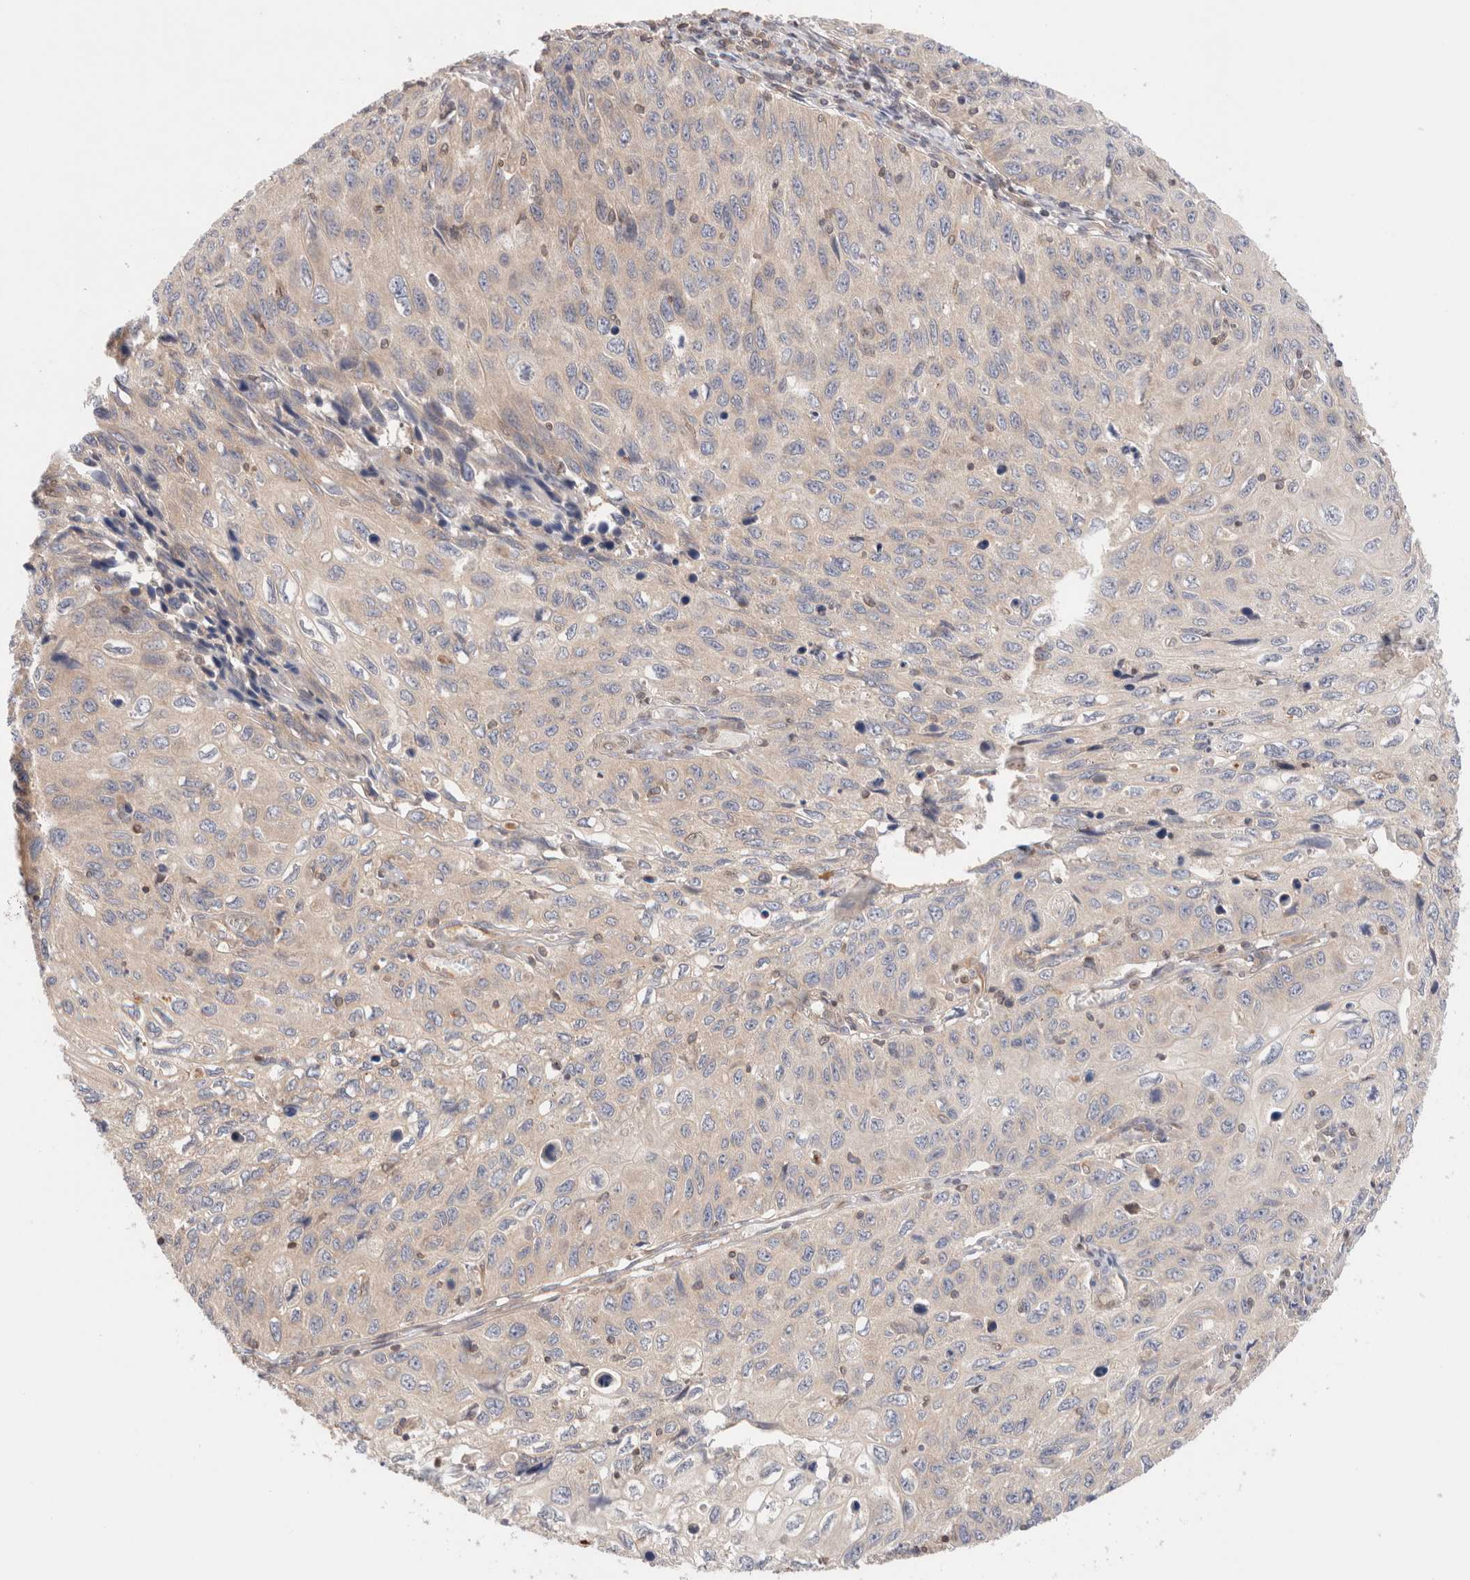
{"staining": {"intensity": "weak", "quantity": "<25%", "location": "cytoplasmic/membranous"}, "tissue": "cervical cancer", "cell_type": "Tumor cells", "image_type": "cancer", "snomed": [{"axis": "morphology", "description": "Squamous cell carcinoma, NOS"}, {"axis": "topography", "description": "Cervix"}], "caption": "Human cervical cancer (squamous cell carcinoma) stained for a protein using immunohistochemistry (IHC) shows no positivity in tumor cells.", "gene": "SIKE1", "patient": {"sex": "female", "age": 53}}